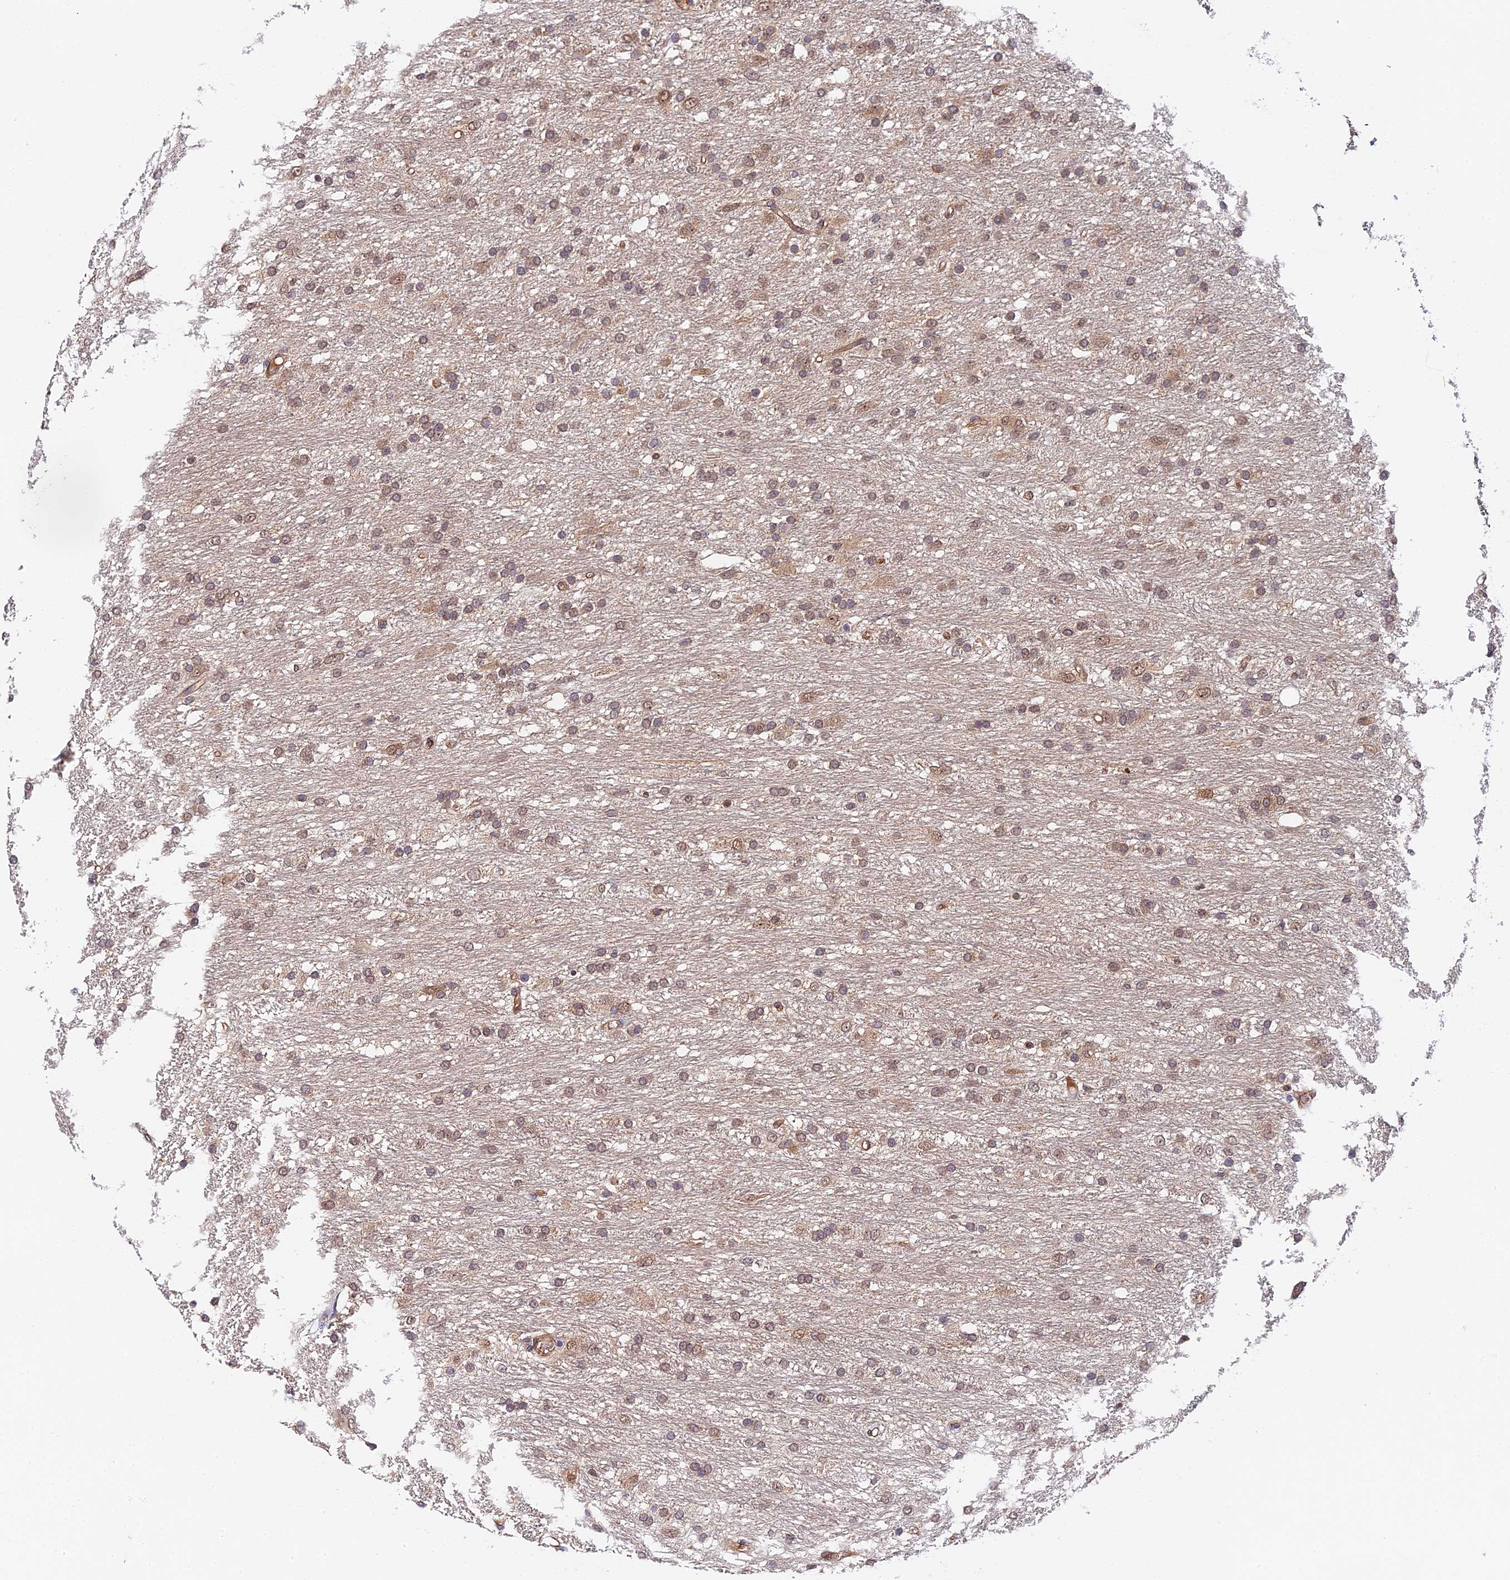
{"staining": {"intensity": "weak", "quantity": "25%-75%", "location": "nuclear"}, "tissue": "glioma", "cell_type": "Tumor cells", "image_type": "cancer", "snomed": [{"axis": "morphology", "description": "Glioma, malignant, Low grade"}, {"axis": "topography", "description": "Brain"}], "caption": "Tumor cells display weak nuclear staining in about 25%-75% of cells in malignant low-grade glioma. (DAB IHC, brown staining for protein, blue staining for nuclei).", "gene": "IMPACT", "patient": {"sex": "male", "age": 77}}